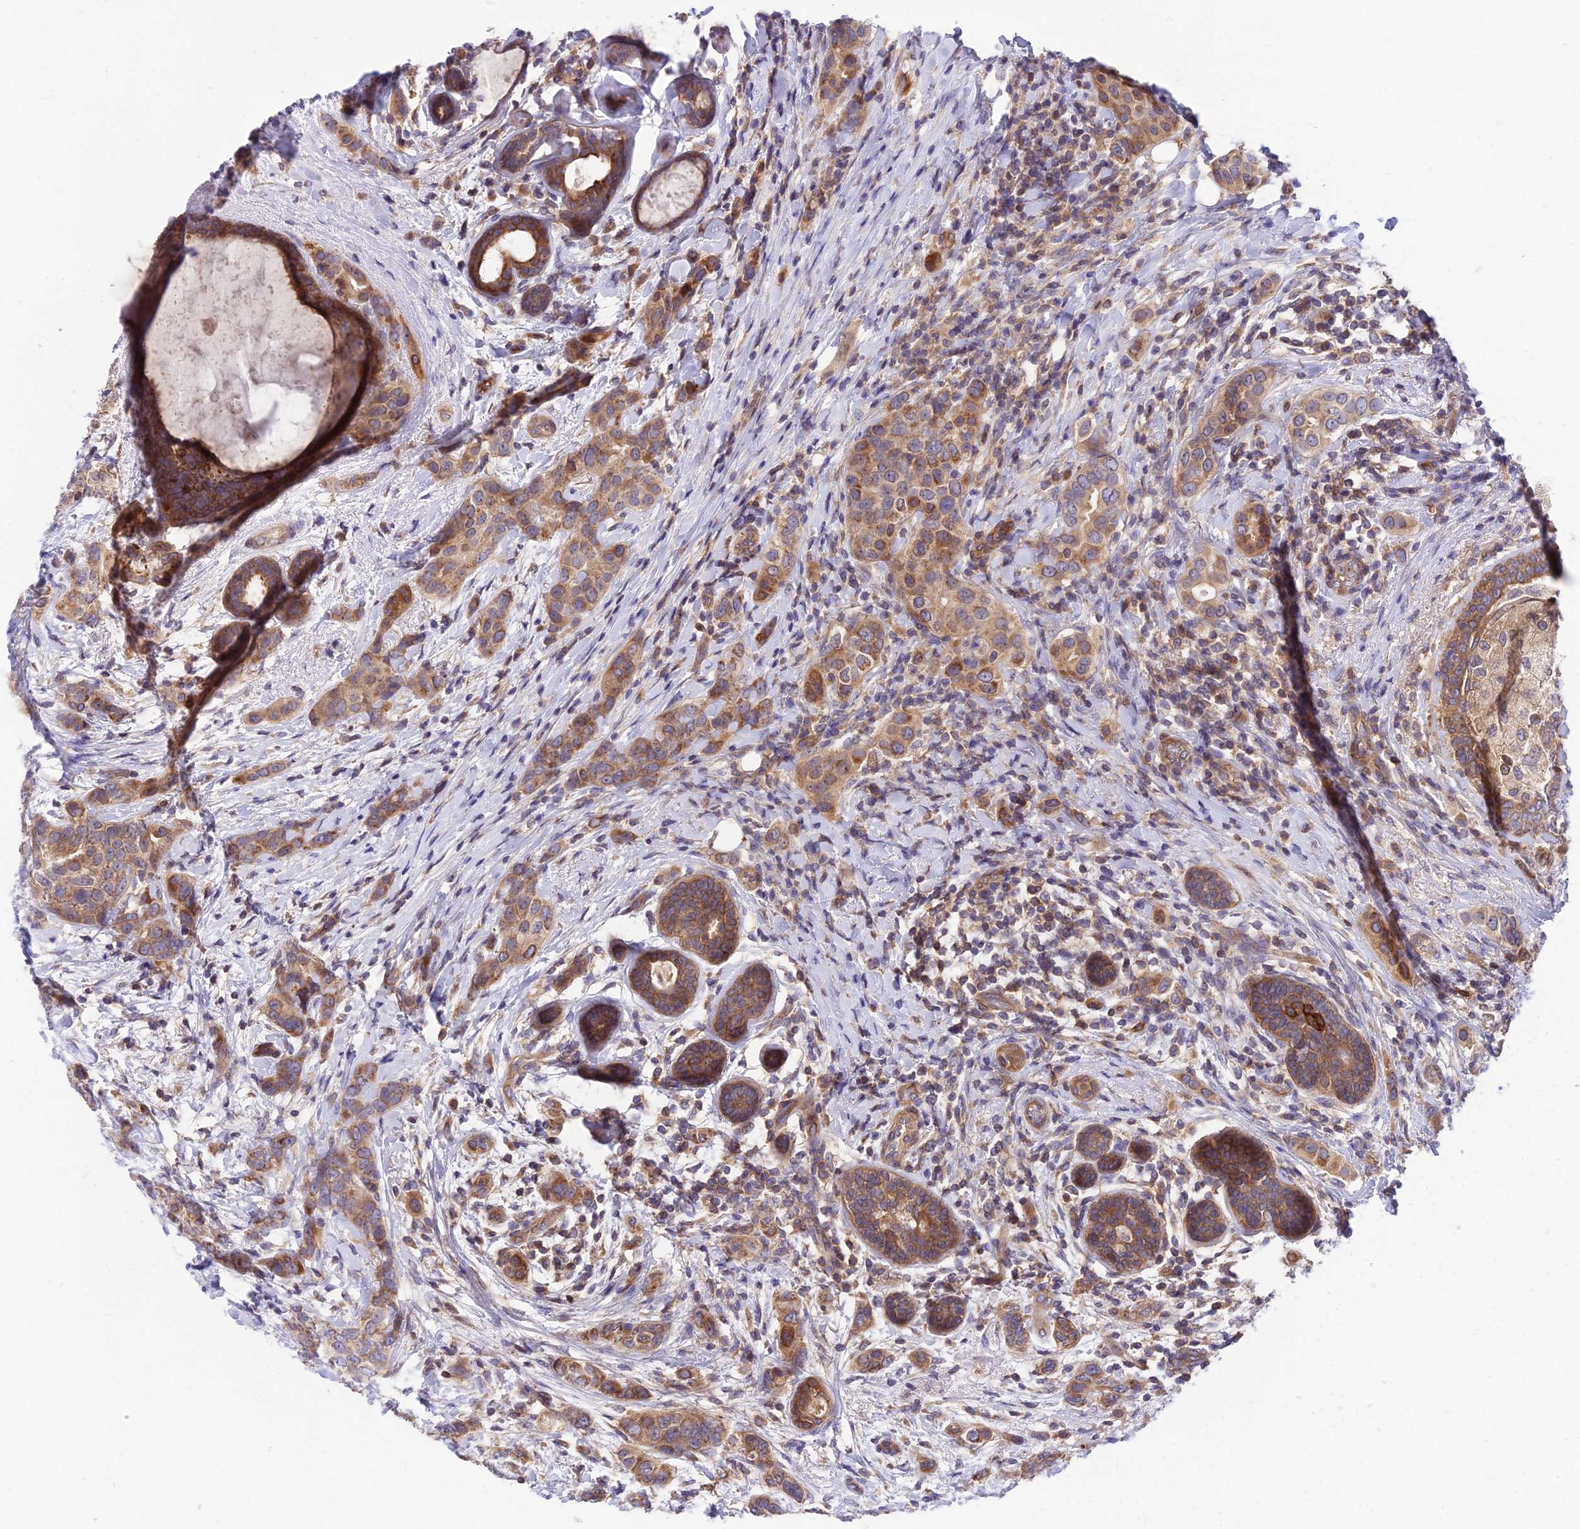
{"staining": {"intensity": "strong", "quantity": ">75%", "location": "cytoplasmic/membranous"}, "tissue": "breast cancer", "cell_type": "Tumor cells", "image_type": "cancer", "snomed": [{"axis": "morphology", "description": "Lobular carcinoma"}, {"axis": "topography", "description": "Breast"}], "caption": "Brown immunohistochemical staining in human lobular carcinoma (breast) displays strong cytoplasmic/membranous expression in about >75% of tumor cells.", "gene": "TRIM43B", "patient": {"sex": "female", "age": 51}}